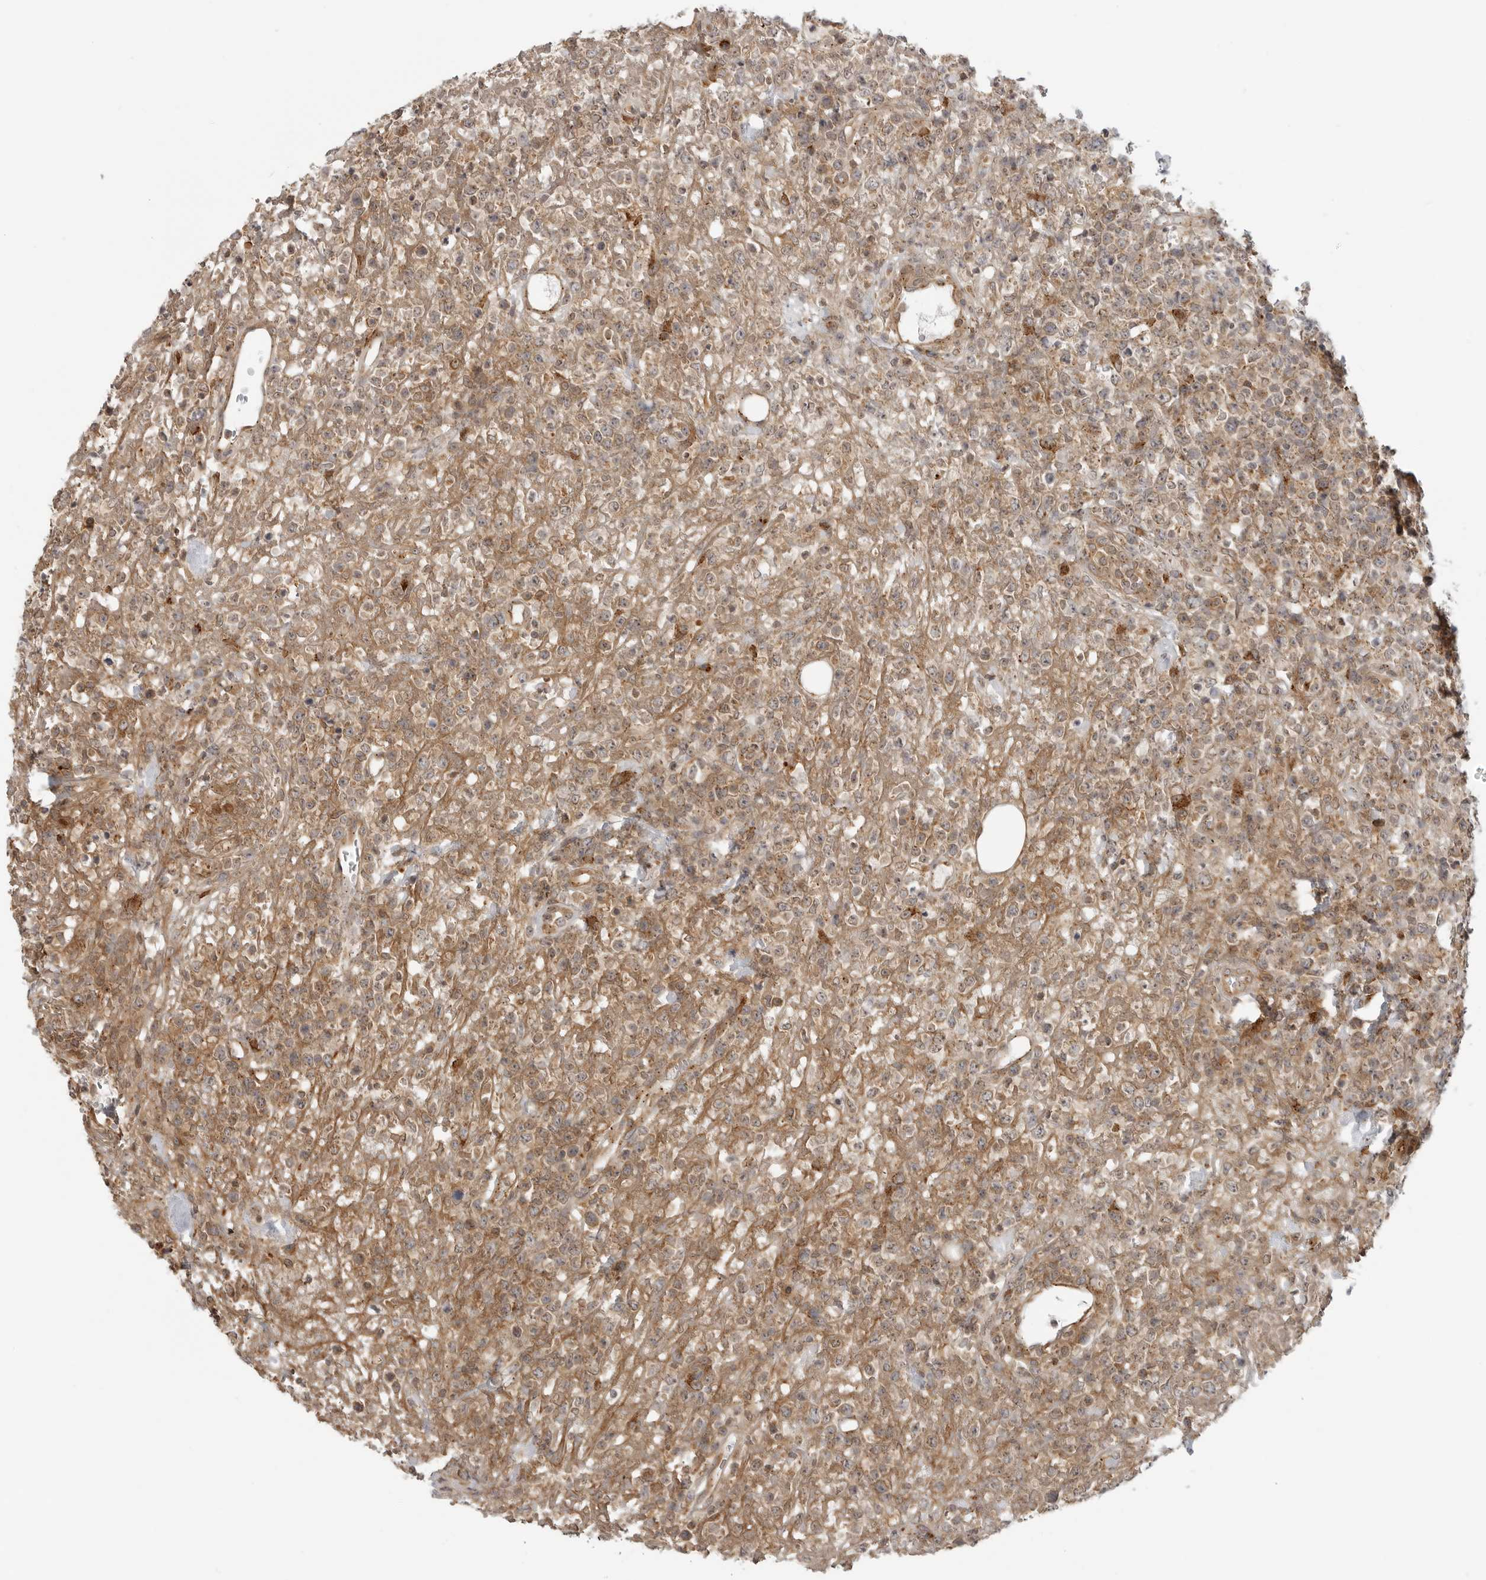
{"staining": {"intensity": "weak", "quantity": "25%-75%", "location": "cytoplasmic/membranous"}, "tissue": "lymphoma", "cell_type": "Tumor cells", "image_type": "cancer", "snomed": [{"axis": "morphology", "description": "Malignant lymphoma, non-Hodgkin's type, High grade"}, {"axis": "topography", "description": "Colon"}], "caption": "Immunohistochemistry (IHC) of lymphoma shows low levels of weak cytoplasmic/membranous staining in about 25%-75% of tumor cells.", "gene": "COPA", "patient": {"sex": "female", "age": 53}}